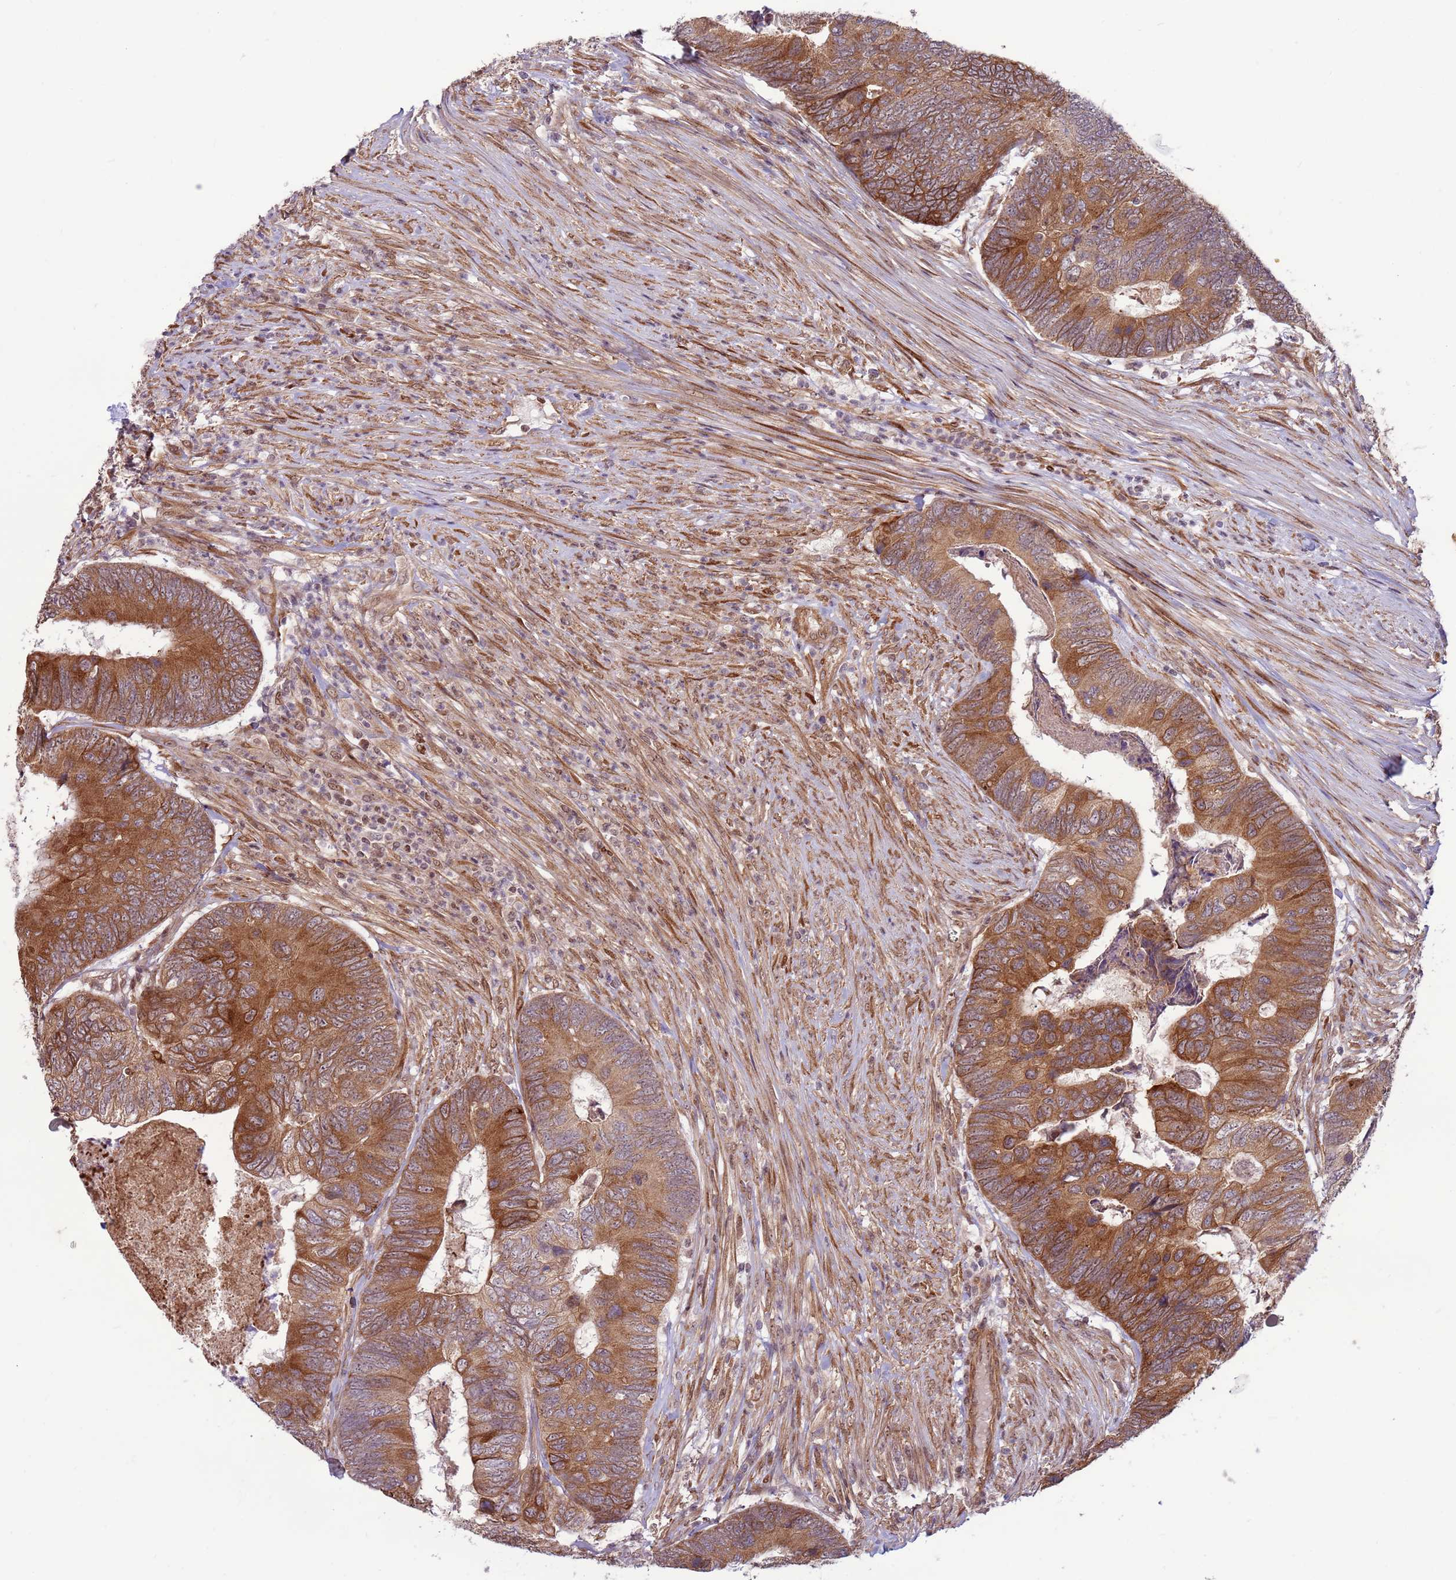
{"staining": {"intensity": "moderate", "quantity": ">75%", "location": "cytoplasmic/membranous"}, "tissue": "colorectal cancer", "cell_type": "Tumor cells", "image_type": "cancer", "snomed": [{"axis": "morphology", "description": "Adenocarcinoma, NOS"}, {"axis": "topography", "description": "Colon"}], "caption": "About >75% of tumor cells in adenocarcinoma (colorectal) demonstrate moderate cytoplasmic/membranous protein staining as visualized by brown immunohistochemical staining.", "gene": "DCAF4", "patient": {"sex": "female", "age": 67}}